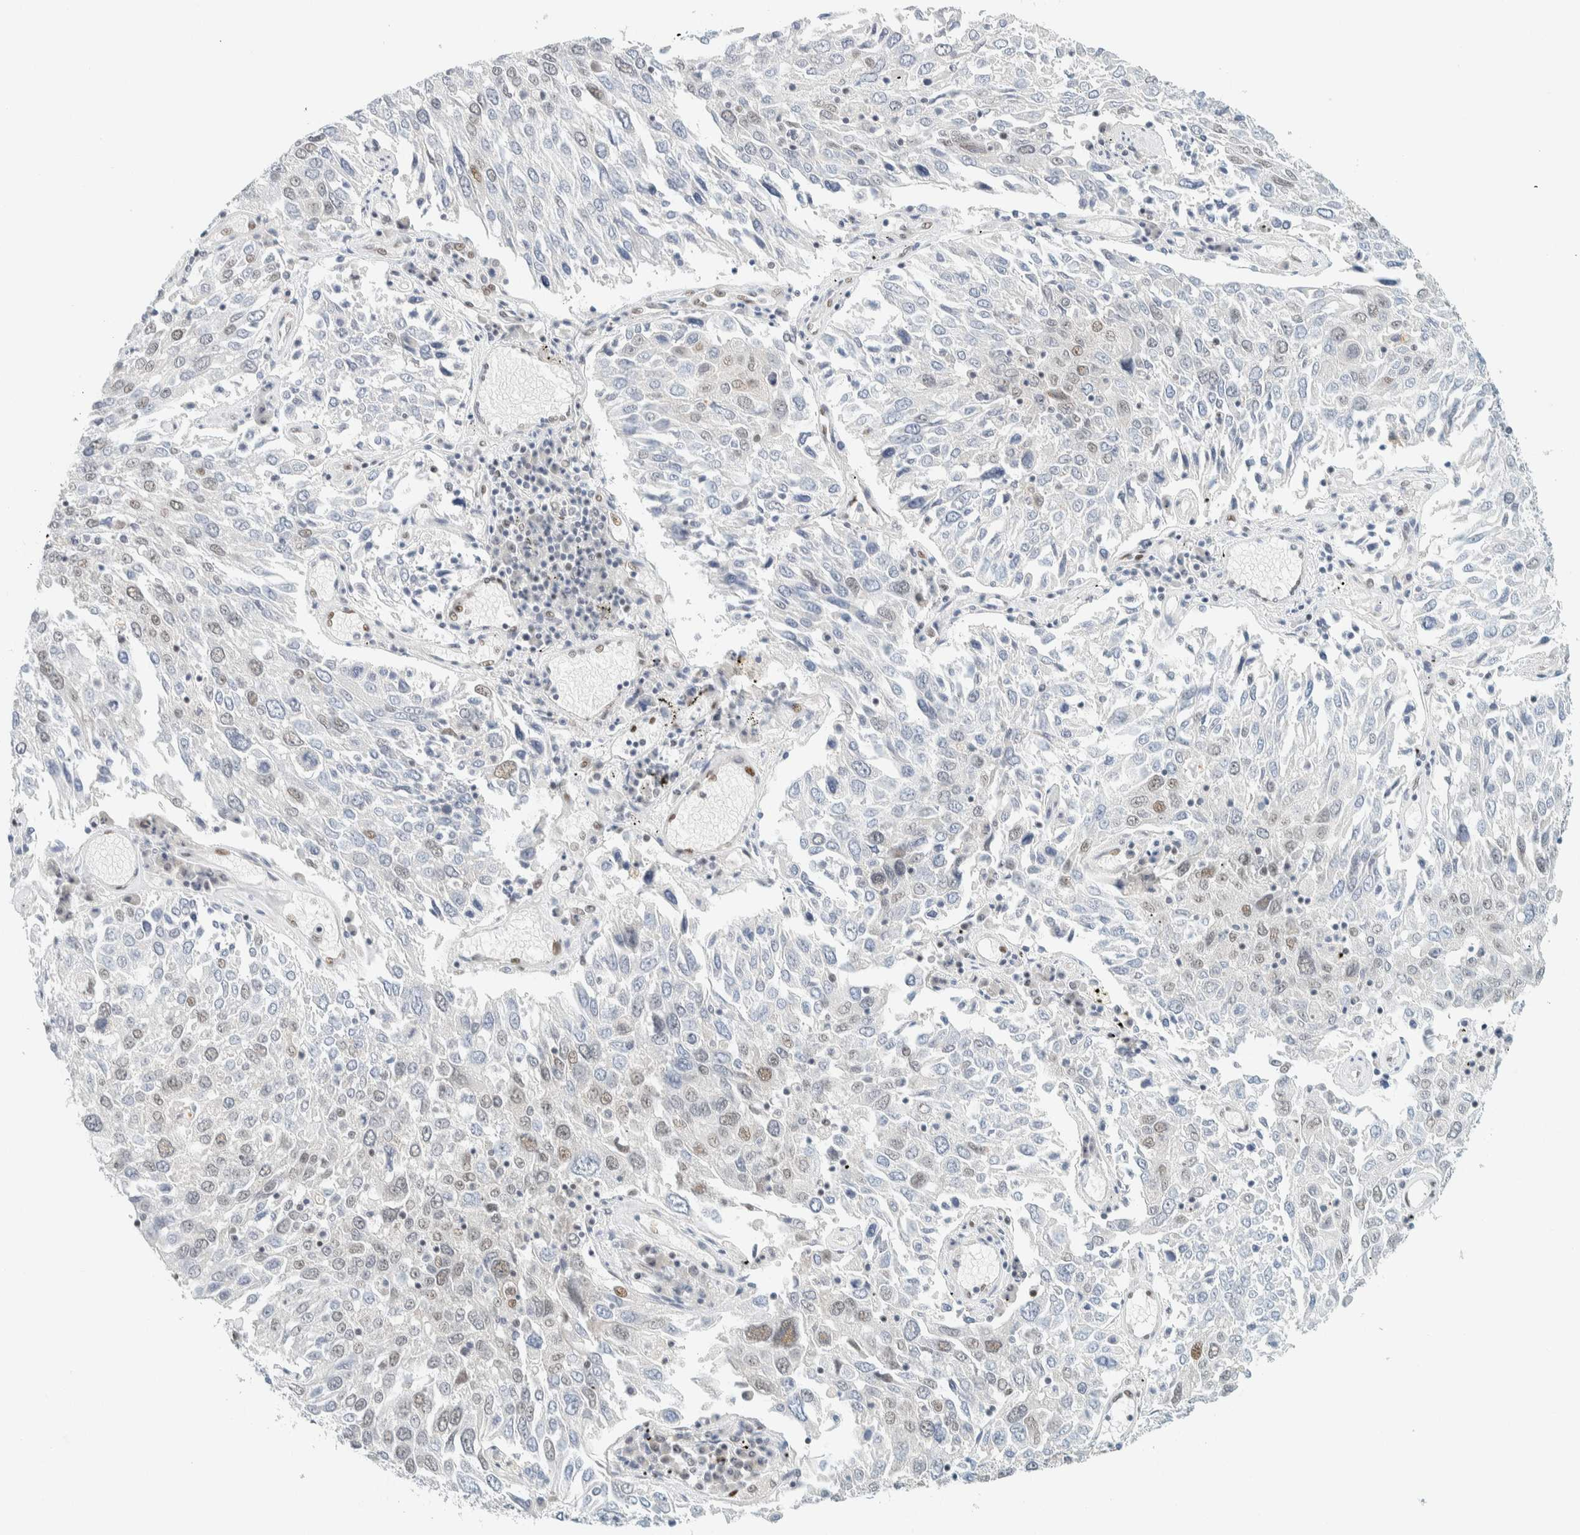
{"staining": {"intensity": "weak", "quantity": "<25%", "location": "nuclear"}, "tissue": "lung cancer", "cell_type": "Tumor cells", "image_type": "cancer", "snomed": [{"axis": "morphology", "description": "Squamous cell carcinoma, NOS"}, {"axis": "topography", "description": "Lung"}], "caption": "Tumor cells are negative for brown protein staining in lung cancer (squamous cell carcinoma).", "gene": "ZNF683", "patient": {"sex": "male", "age": 65}}